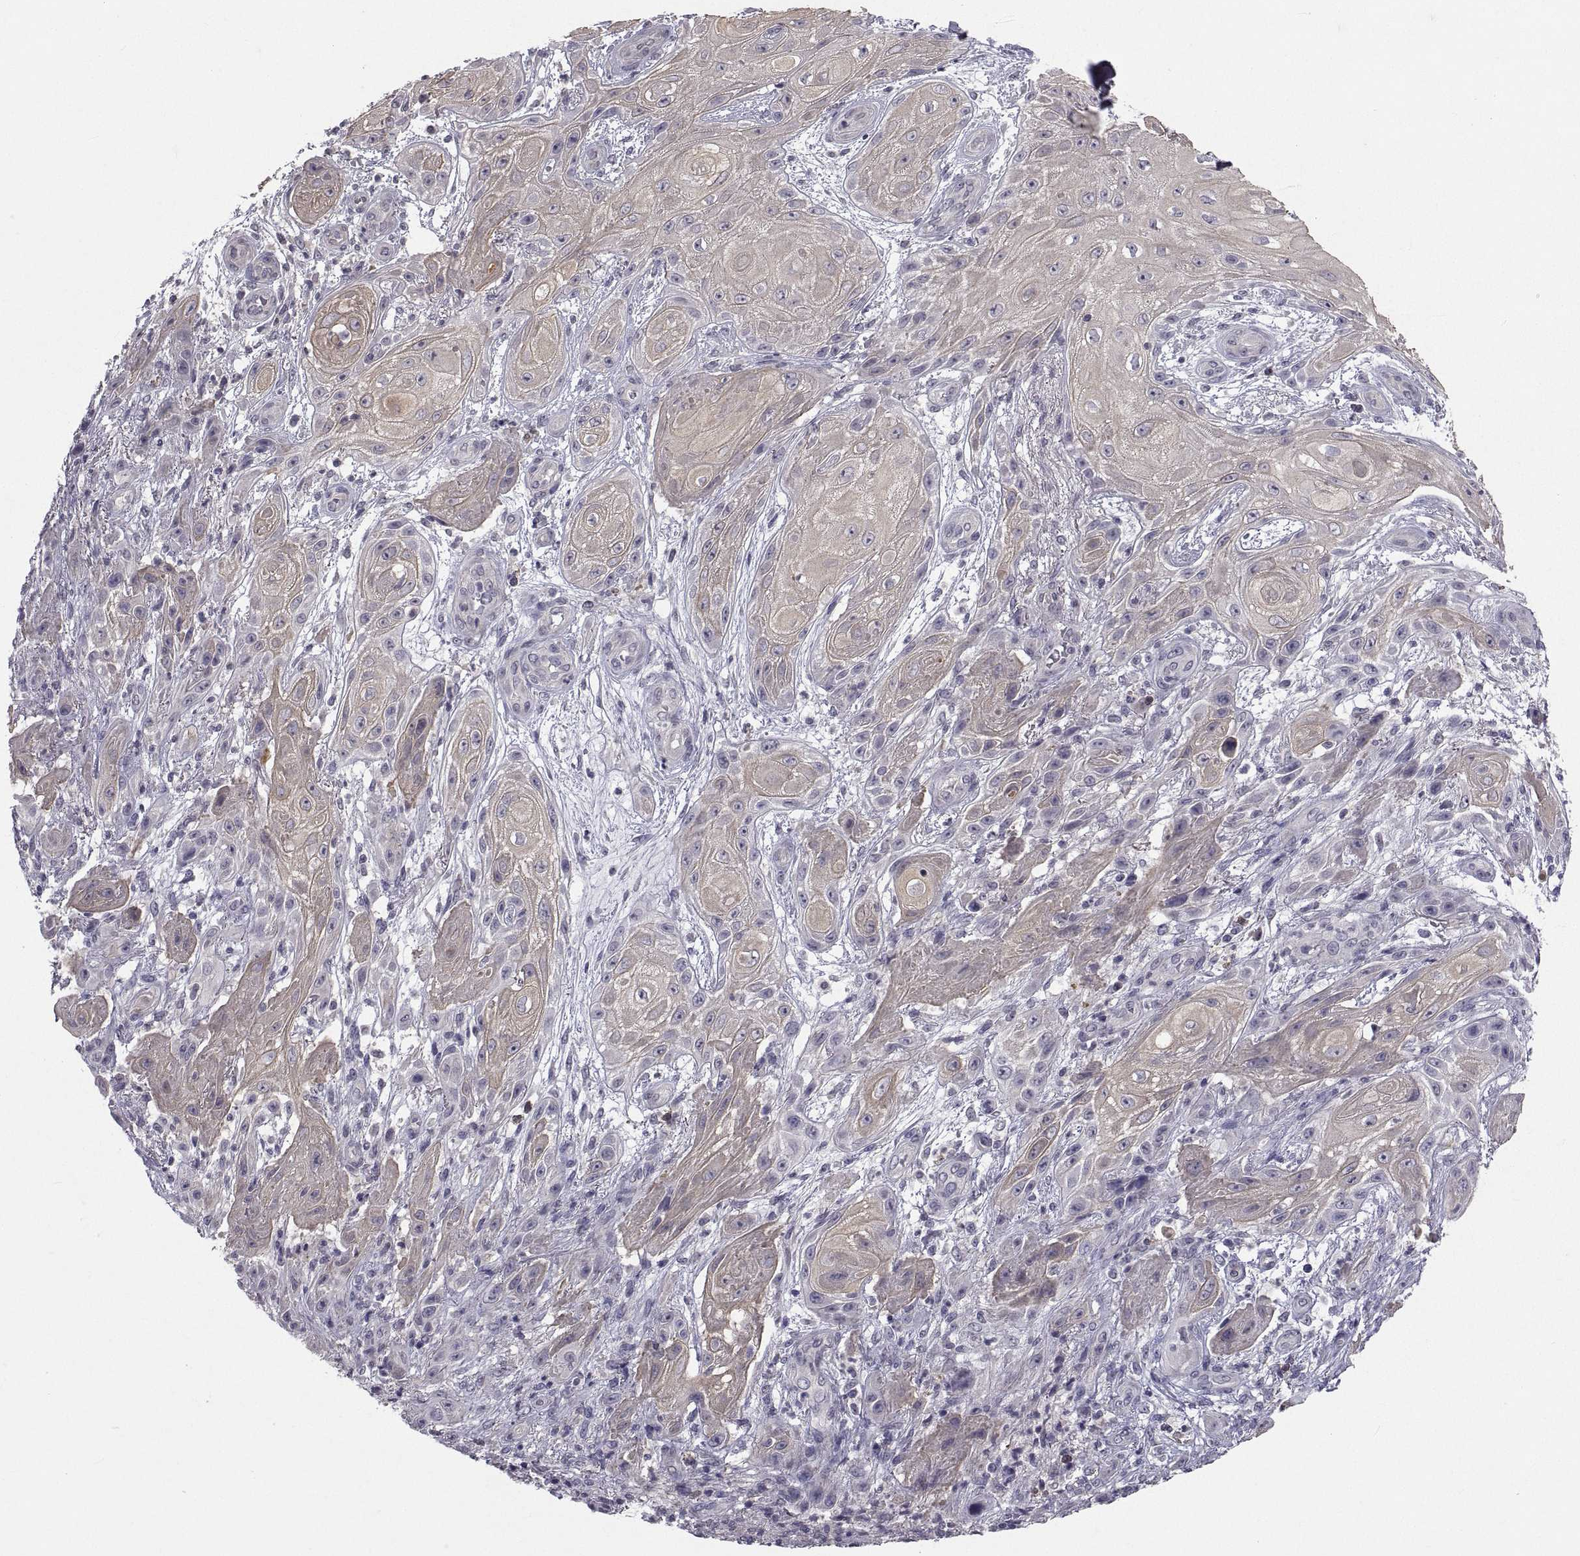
{"staining": {"intensity": "weak", "quantity": ">75%", "location": "cytoplasmic/membranous"}, "tissue": "skin cancer", "cell_type": "Tumor cells", "image_type": "cancer", "snomed": [{"axis": "morphology", "description": "Squamous cell carcinoma, NOS"}, {"axis": "topography", "description": "Skin"}], "caption": "Immunohistochemical staining of human skin cancer exhibits low levels of weak cytoplasmic/membranous protein expression in approximately >75% of tumor cells. The staining is performed using DAB brown chromogen to label protein expression. The nuclei are counter-stained blue using hematoxylin.", "gene": "NPTX2", "patient": {"sex": "male", "age": 62}}